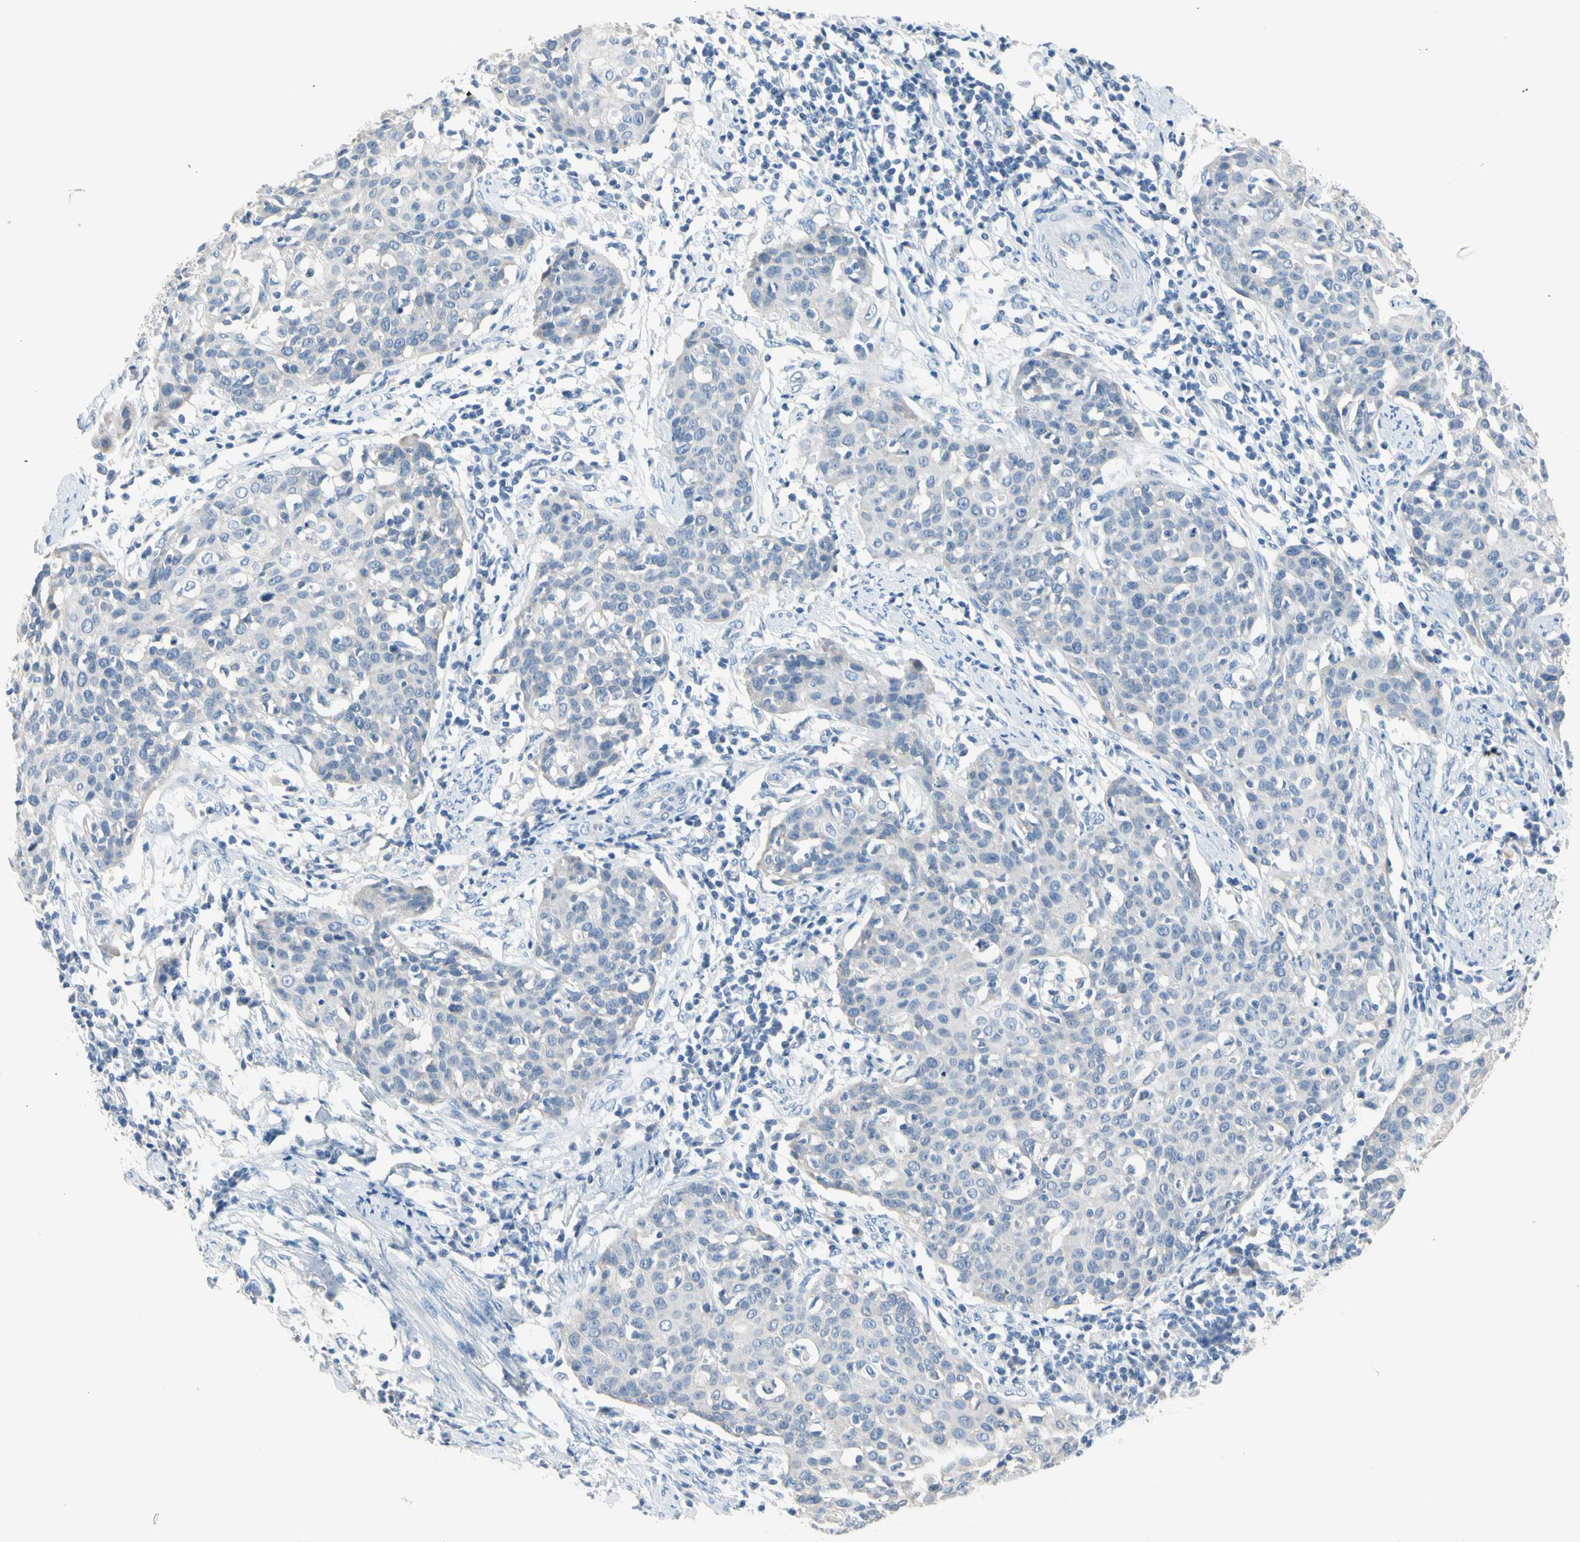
{"staining": {"intensity": "negative", "quantity": "none", "location": "none"}, "tissue": "cervical cancer", "cell_type": "Tumor cells", "image_type": "cancer", "snomed": [{"axis": "morphology", "description": "Squamous cell carcinoma, NOS"}, {"axis": "topography", "description": "Cervix"}], "caption": "Tumor cells show no significant positivity in cervical squamous cell carcinoma.", "gene": "MARK1", "patient": {"sex": "female", "age": 38}}